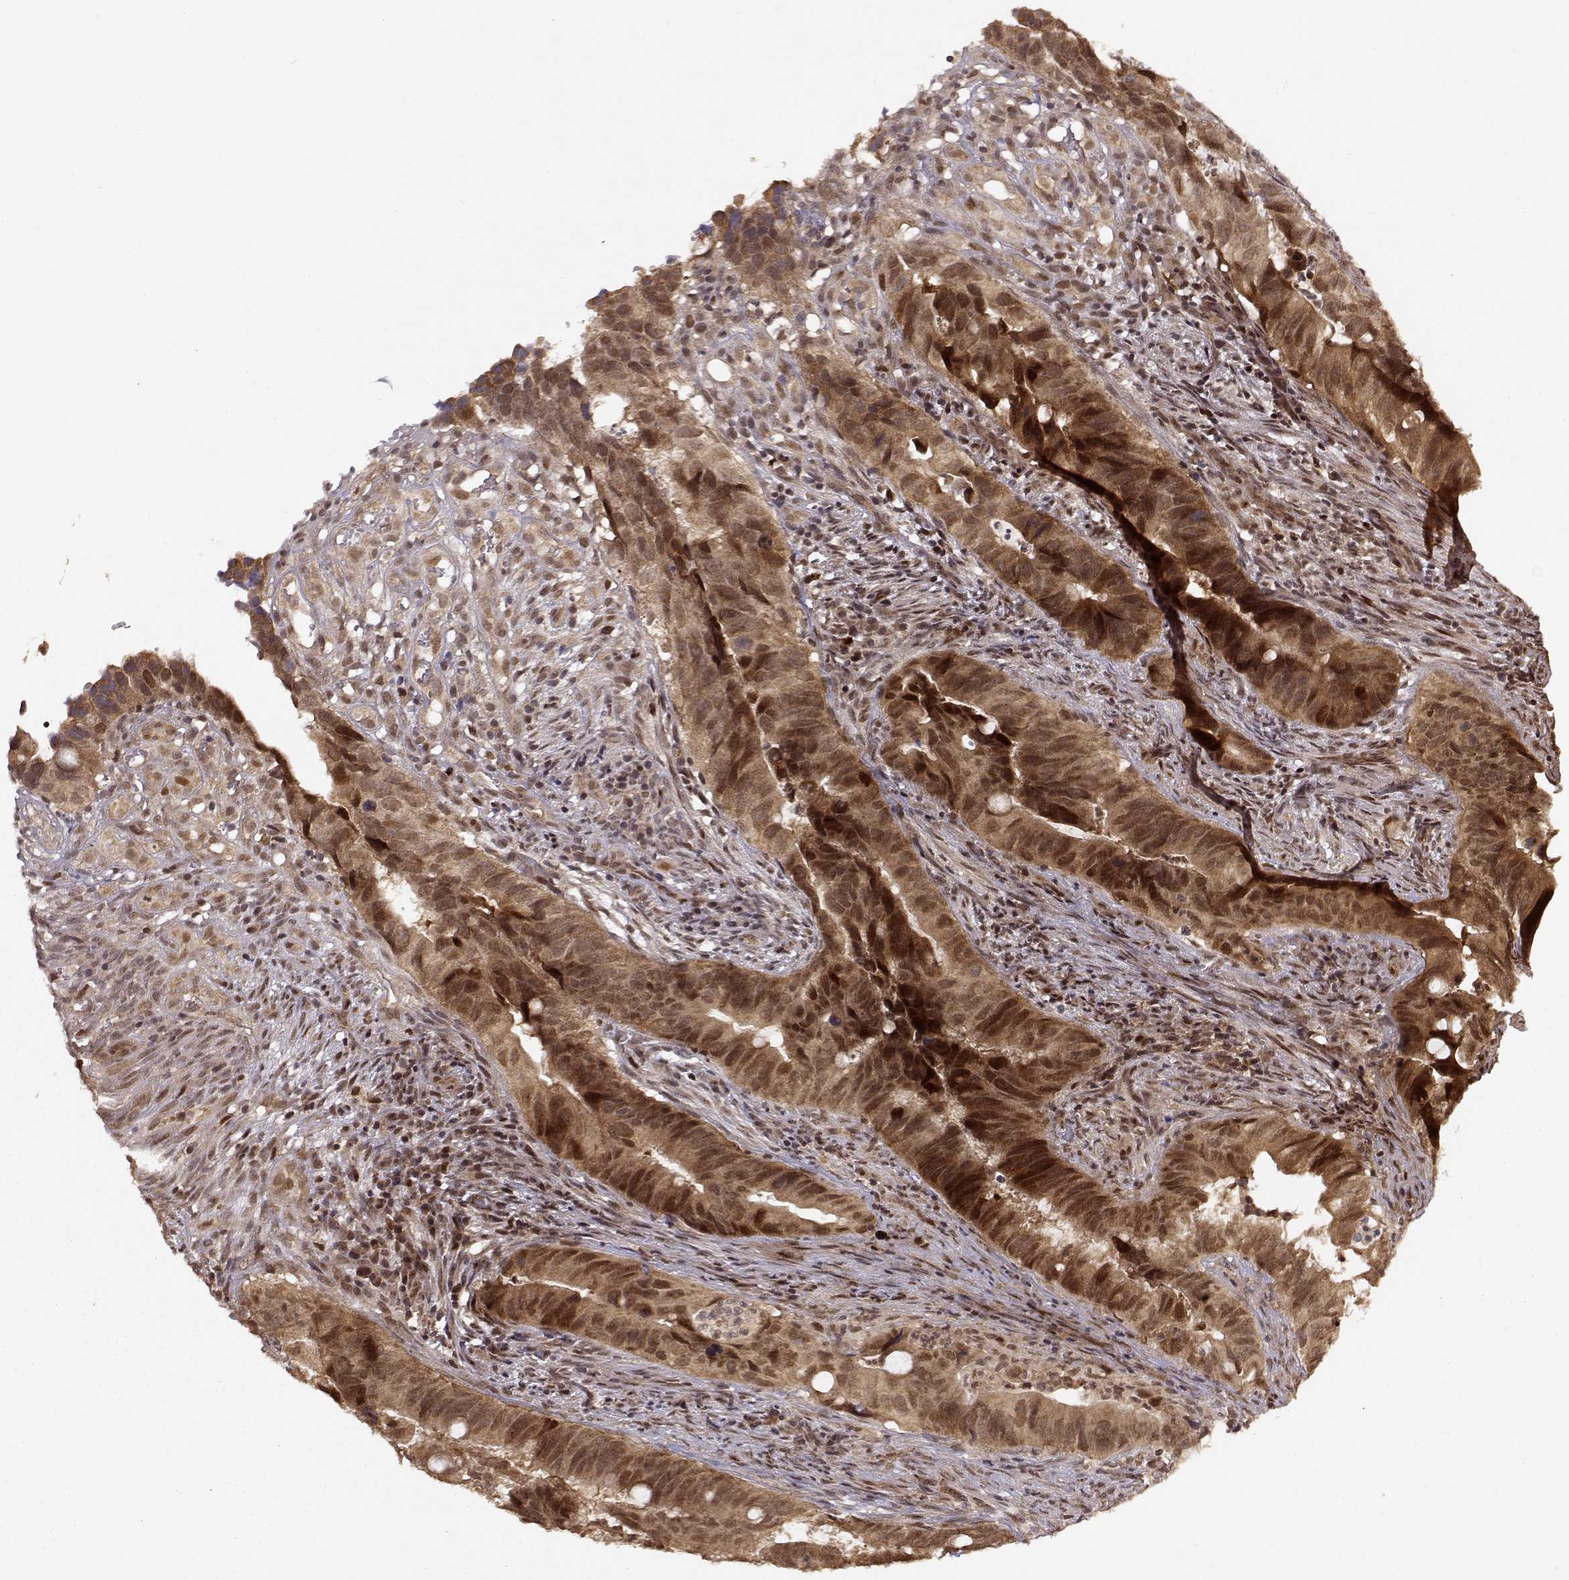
{"staining": {"intensity": "strong", "quantity": ">75%", "location": "cytoplasmic/membranous,nuclear"}, "tissue": "colorectal cancer", "cell_type": "Tumor cells", "image_type": "cancer", "snomed": [{"axis": "morphology", "description": "Adenocarcinoma, NOS"}, {"axis": "topography", "description": "Colon"}], "caption": "The histopathology image reveals immunohistochemical staining of colorectal adenocarcinoma. There is strong cytoplasmic/membranous and nuclear staining is seen in approximately >75% of tumor cells.", "gene": "MAEA", "patient": {"sex": "female", "age": 82}}